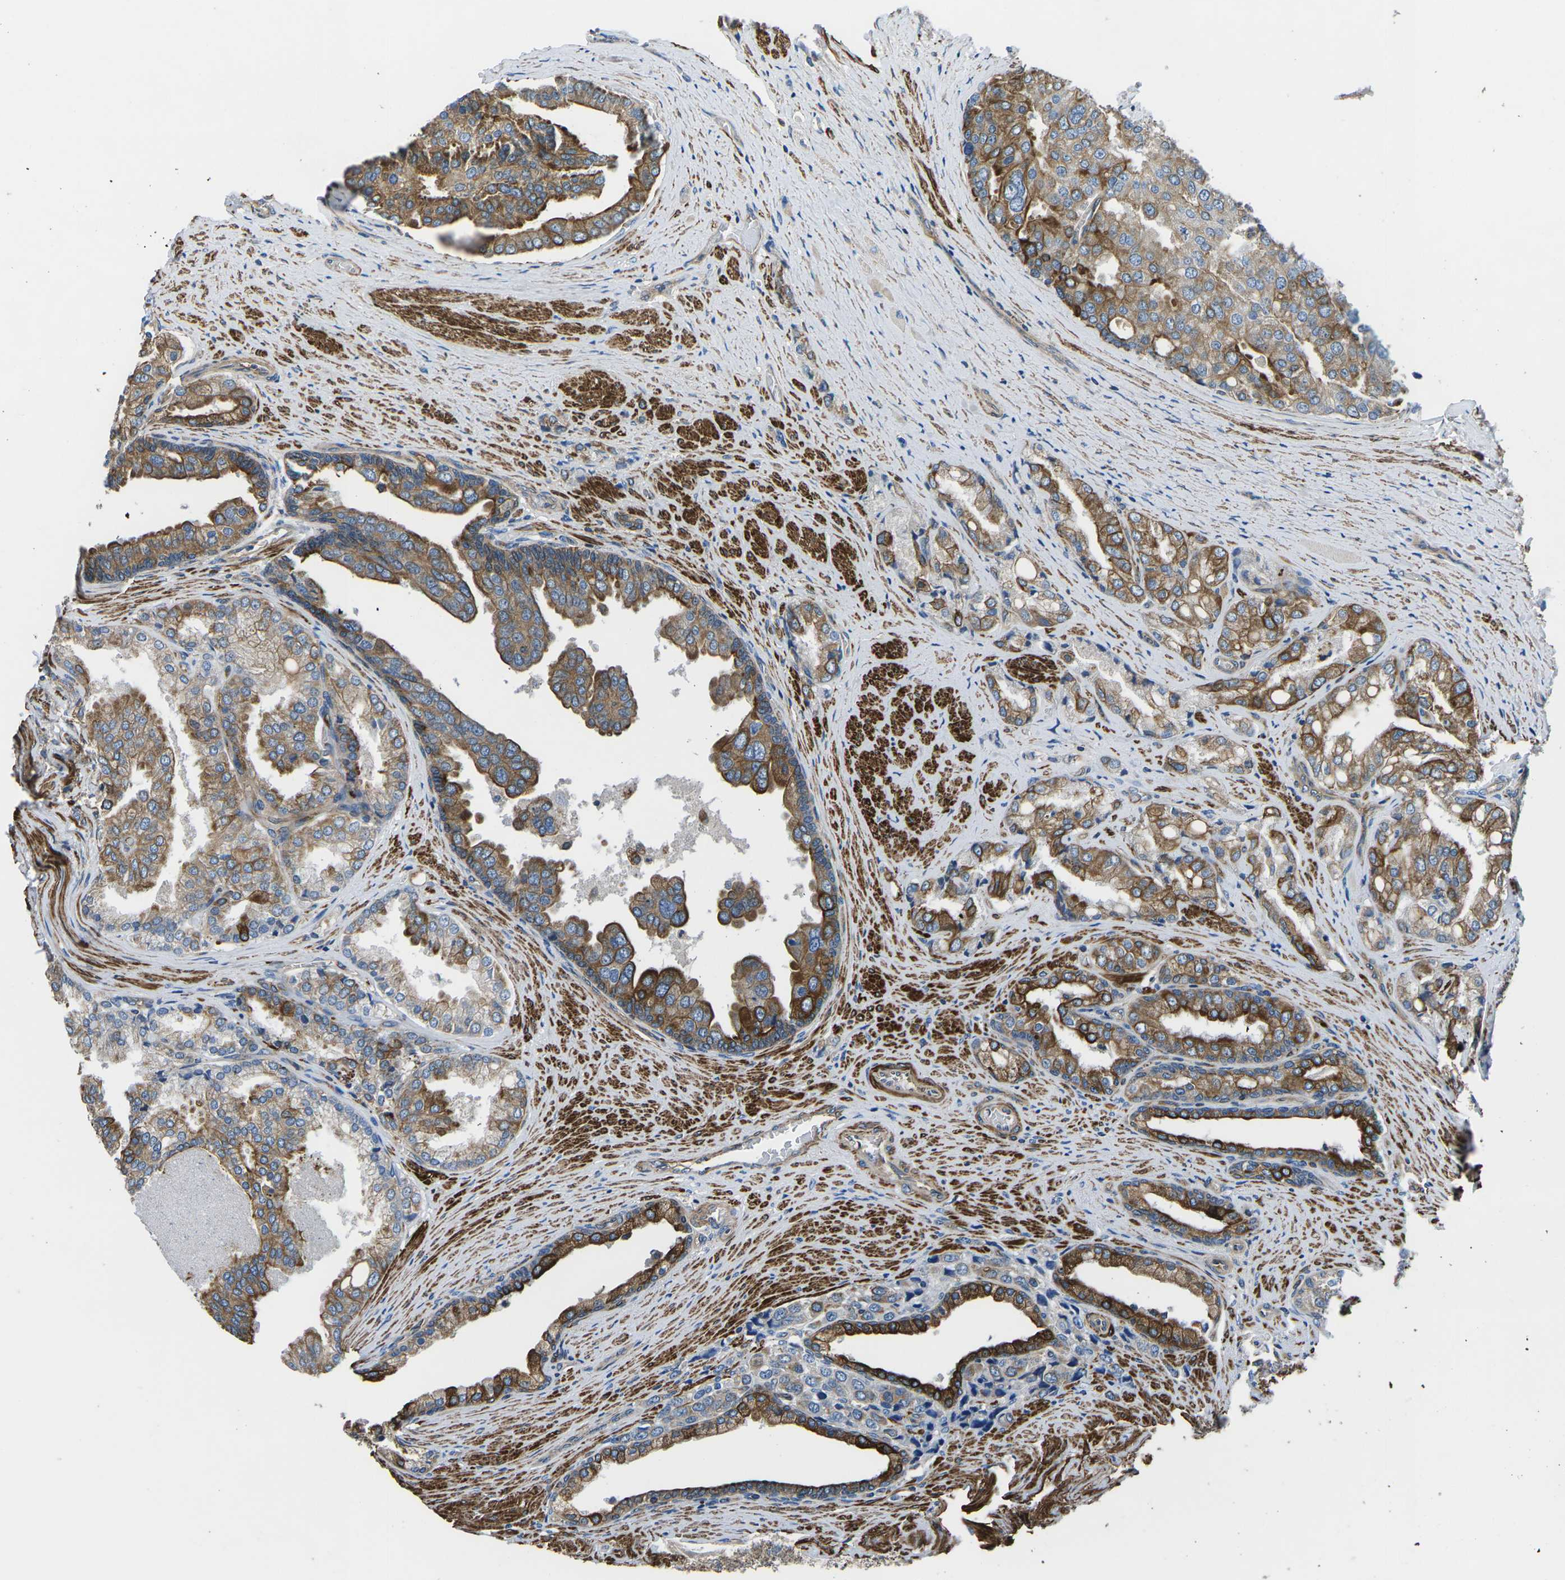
{"staining": {"intensity": "moderate", "quantity": ">75%", "location": "cytoplasmic/membranous"}, "tissue": "prostate cancer", "cell_type": "Tumor cells", "image_type": "cancer", "snomed": [{"axis": "morphology", "description": "Adenocarcinoma, High grade"}, {"axis": "topography", "description": "Prostate"}], "caption": "Human prostate cancer stained with a protein marker shows moderate staining in tumor cells.", "gene": "KCNJ15", "patient": {"sex": "male", "age": 50}}